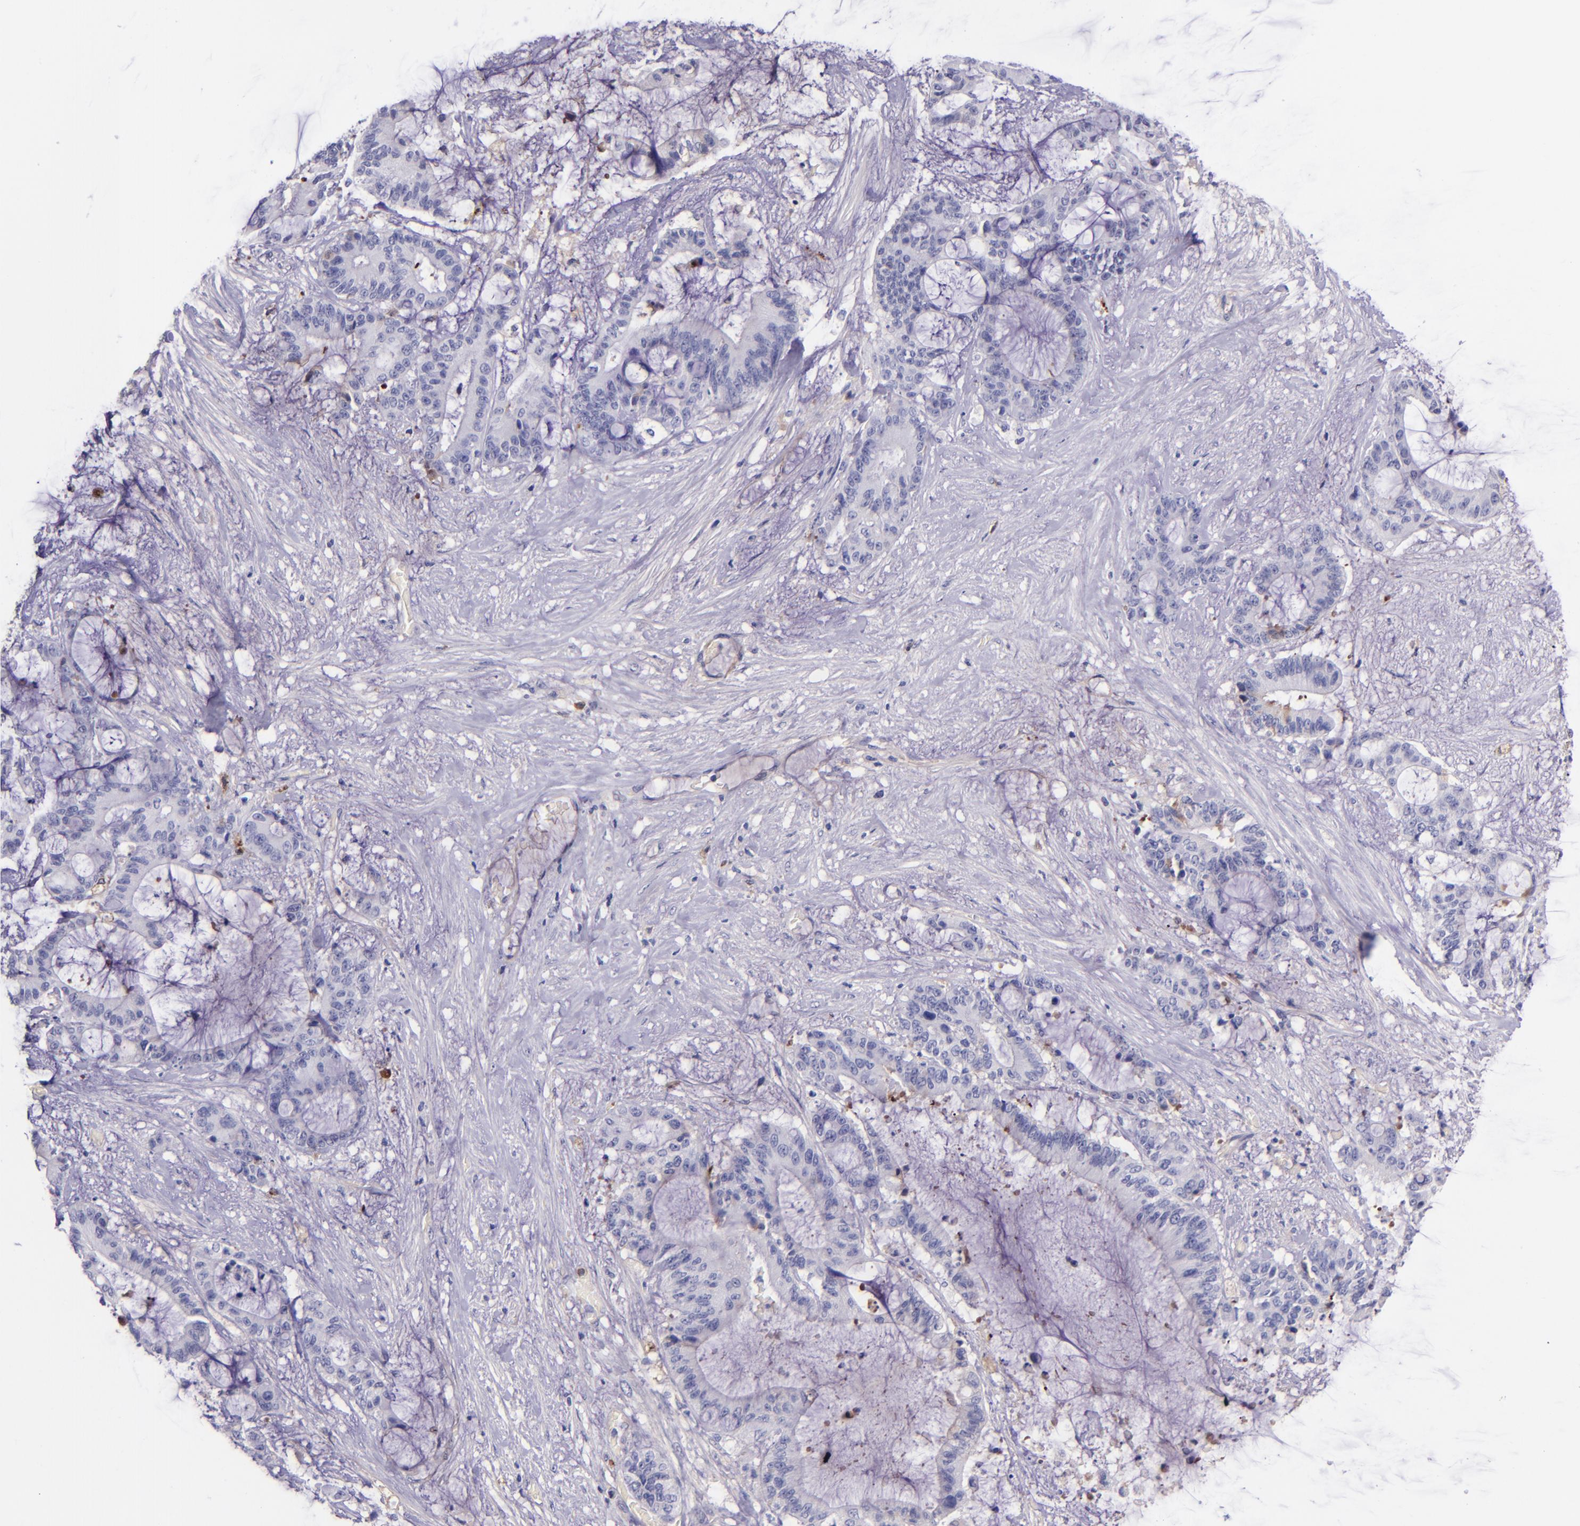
{"staining": {"intensity": "negative", "quantity": "none", "location": "none"}, "tissue": "liver cancer", "cell_type": "Tumor cells", "image_type": "cancer", "snomed": [{"axis": "morphology", "description": "Cholangiocarcinoma"}, {"axis": "topography", "description": "Liver"}], "caption": "An IHC image of liver cholangiocarcinoma is shown. There is no staining in tumor cells of liver cholangiocarcinoma.", "gene": "KNG1", "patient": {"sex": "female", "age": 73}}